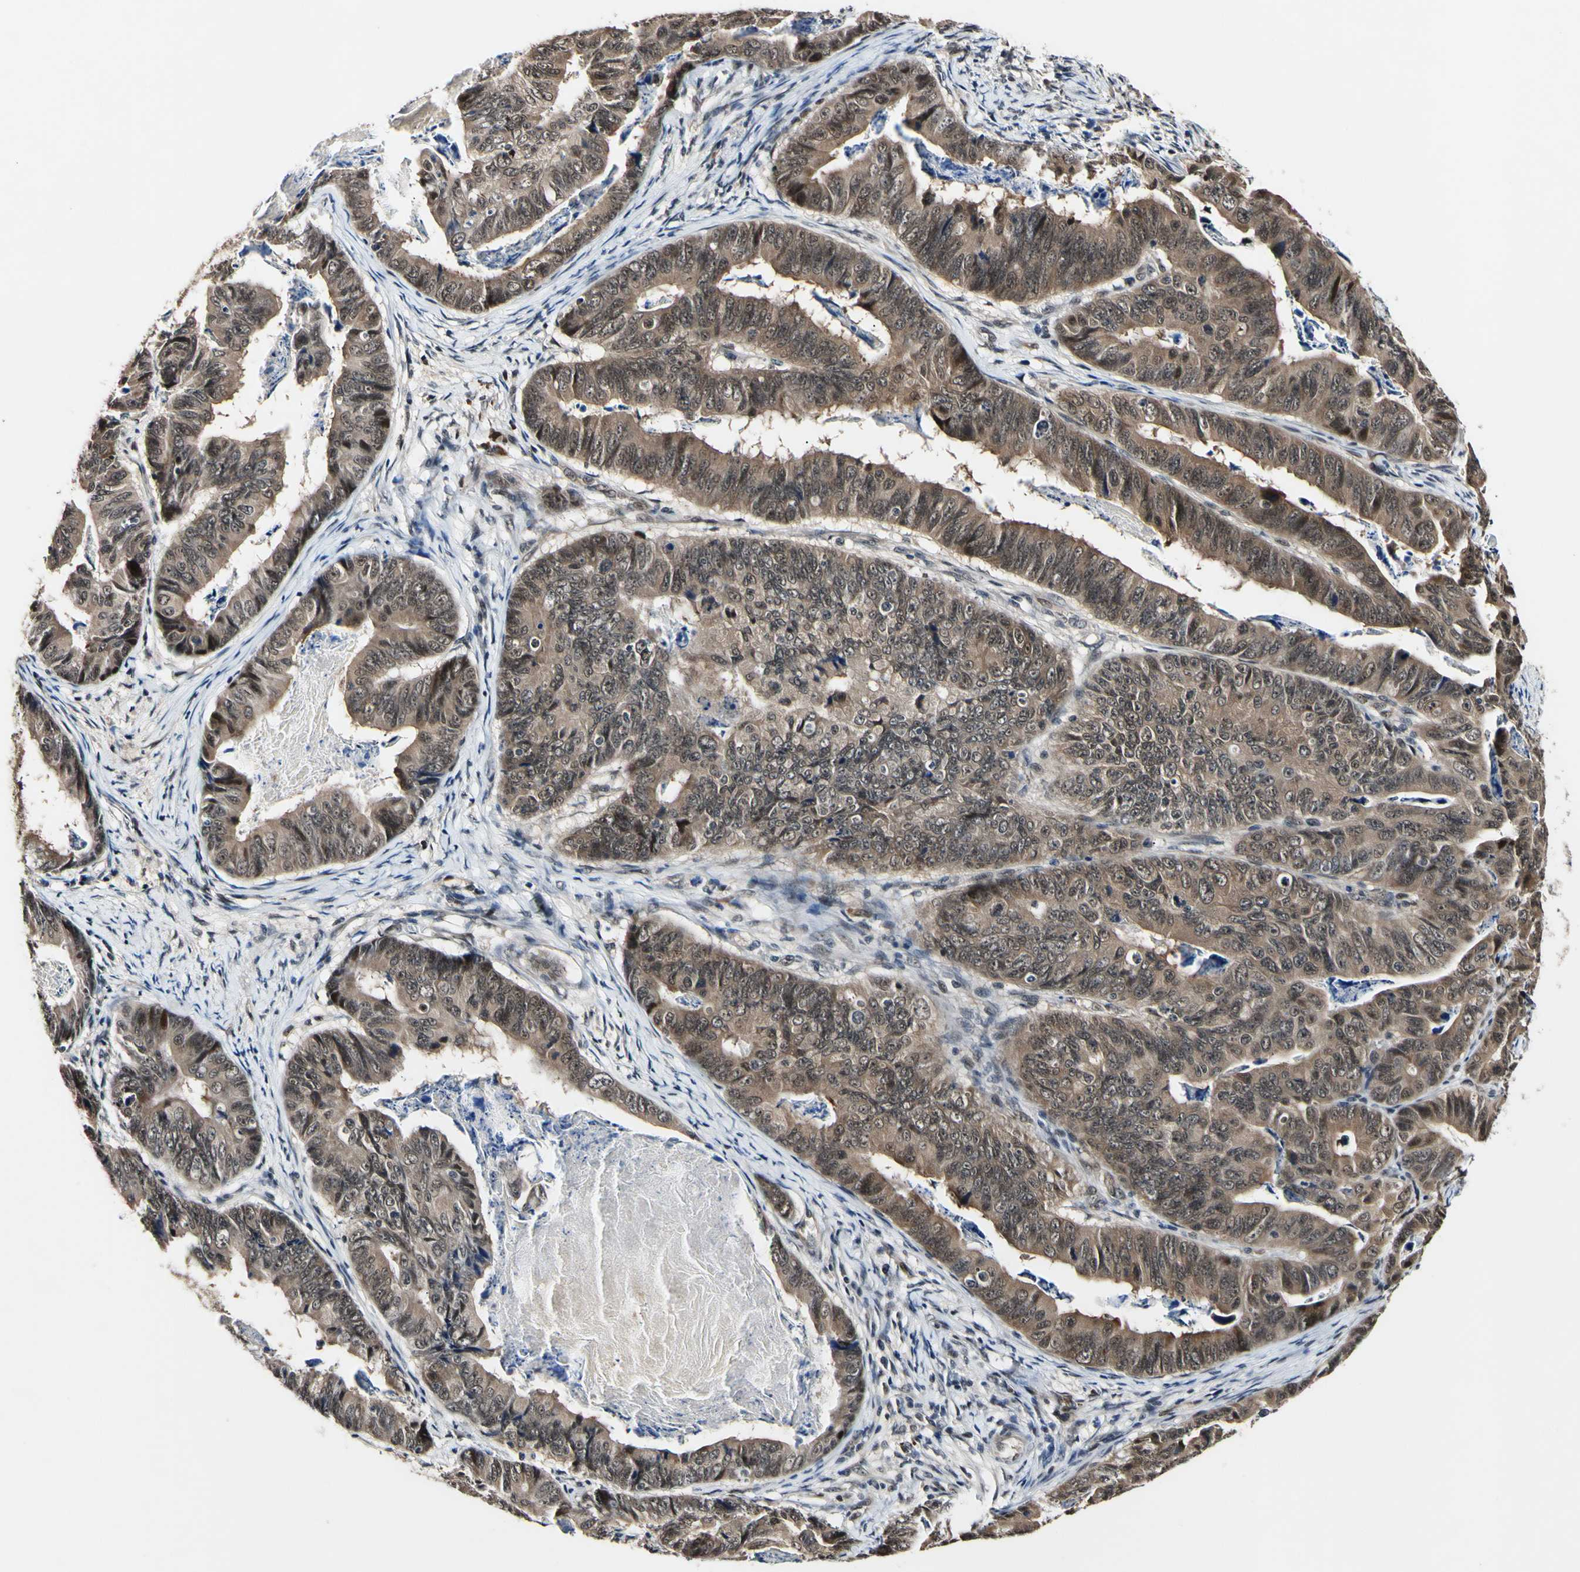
{"staining": {"intensity": "weak", "quantity": ">75%", "location": "cytoplasmic/membranous,nuclear"}, "tissue": "stomach cancer", "cell_type": "Tumor cells", "image_type": "cancer", "snomed": [{"axis": "morphology", "description": "Adenocarcinoma, NOS"}, {"axis": "topography", "description": "Stomach, lower"}], "caption": "Stomach adenocarcinoma stained with a protein marker demonstrates weak staining in tumor cells.", "gene": "PSMD10", "patient": {"sex": "male", "age": 77}}